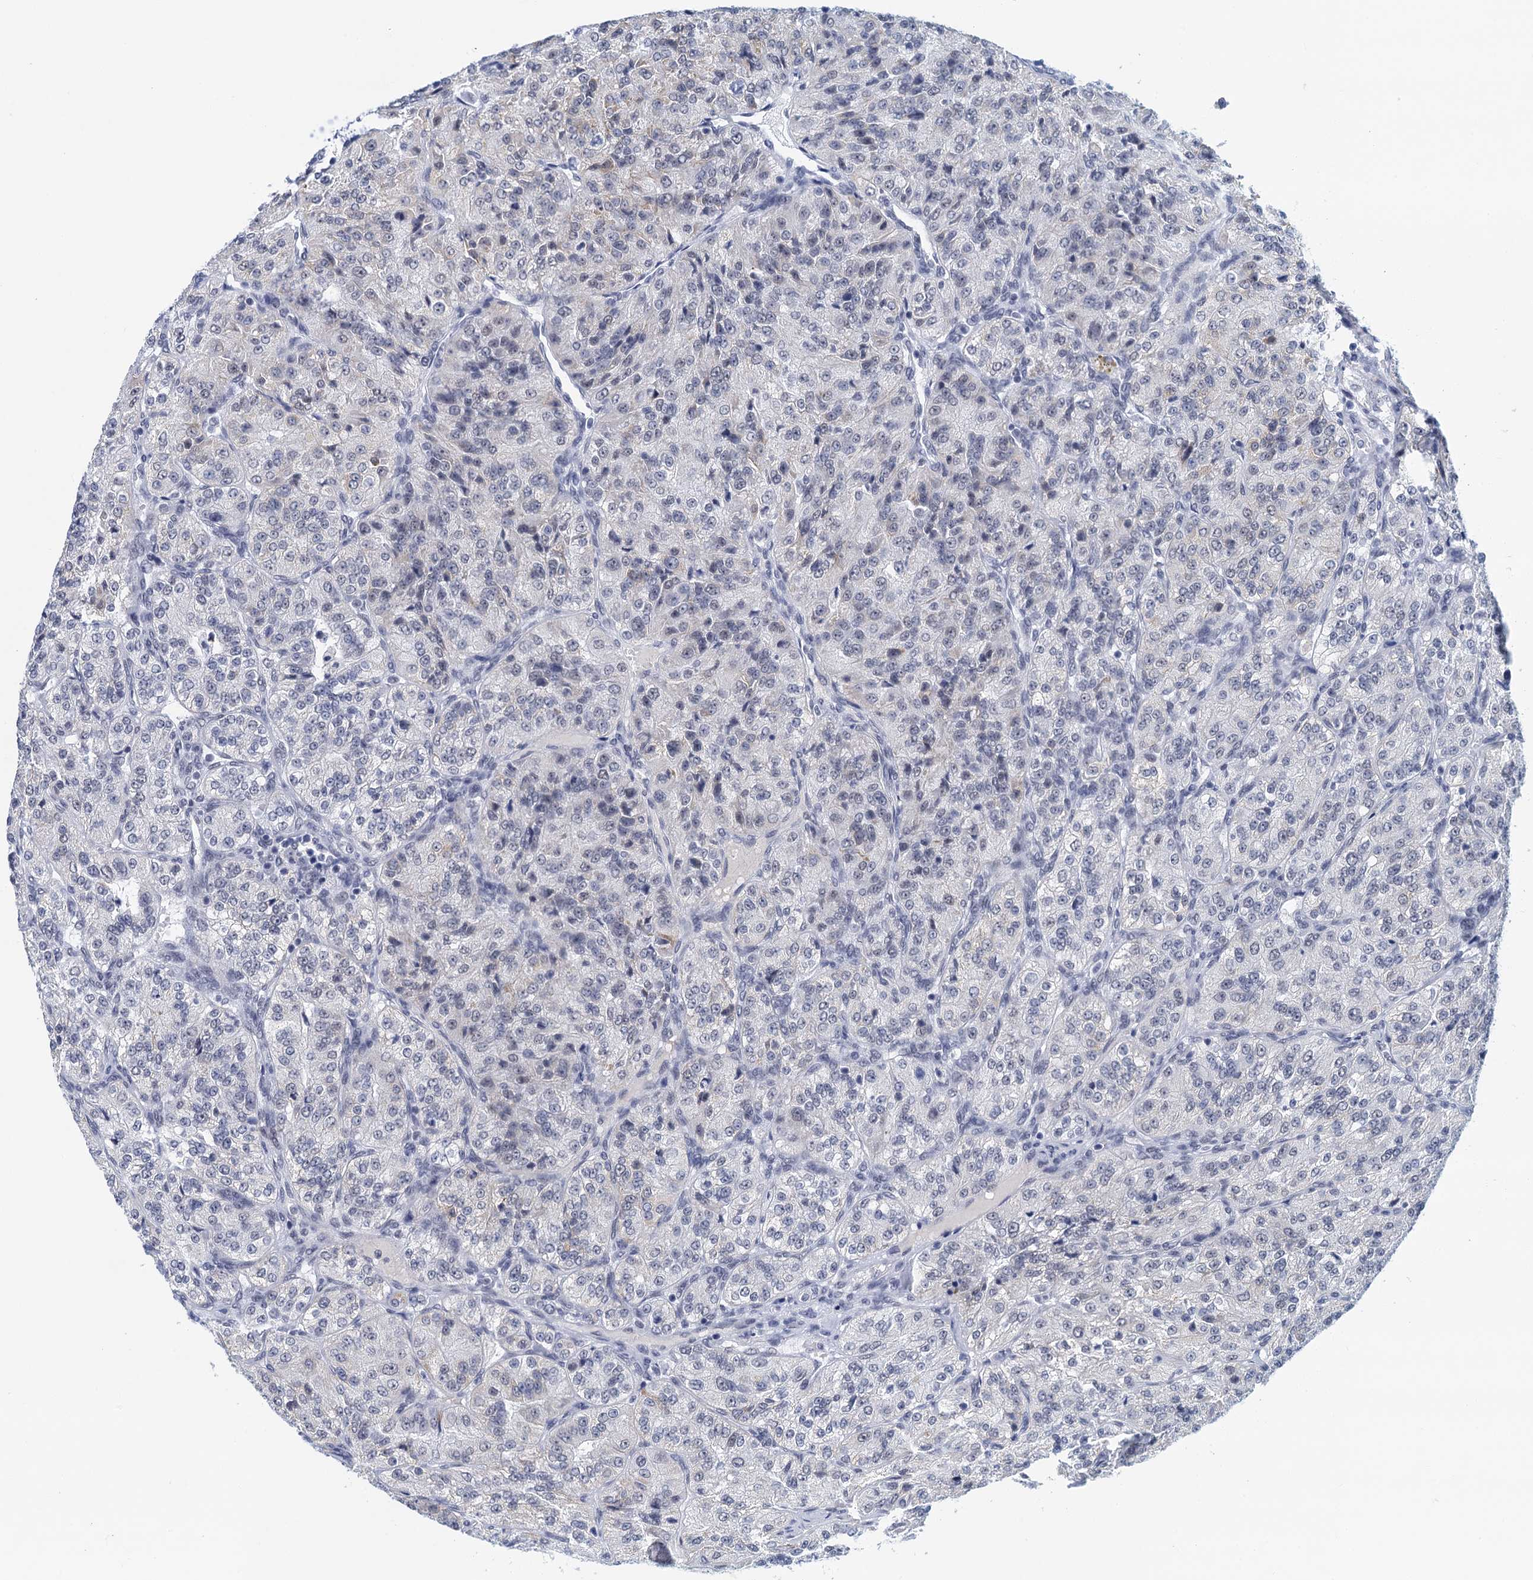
{"staining": {"intensity": "negative", "quantity": "none", "location": "none"}, "tissue": "renal cancer", "cell_type": "Tumor cells", "image_type": "cancer", "snomed": [{"axis": "morphology", "description": "Adenocarcinoma, NOS"}, {"axis": "topography", "description": "Kidney"}], "caption": "A high-resolution micrograph shows immunohistochemistry (IHC) staining of adenocarcinoma (renal), which reveals no significant staining in tumor cells. The staining was performed using DAB to visualize the protein expression in brown, while the nuclei were stained in blue with hematoxylin (Magnification: 20x).", "gene": "EPS8L1", "patient": {"sex": "female", "age": 63}}